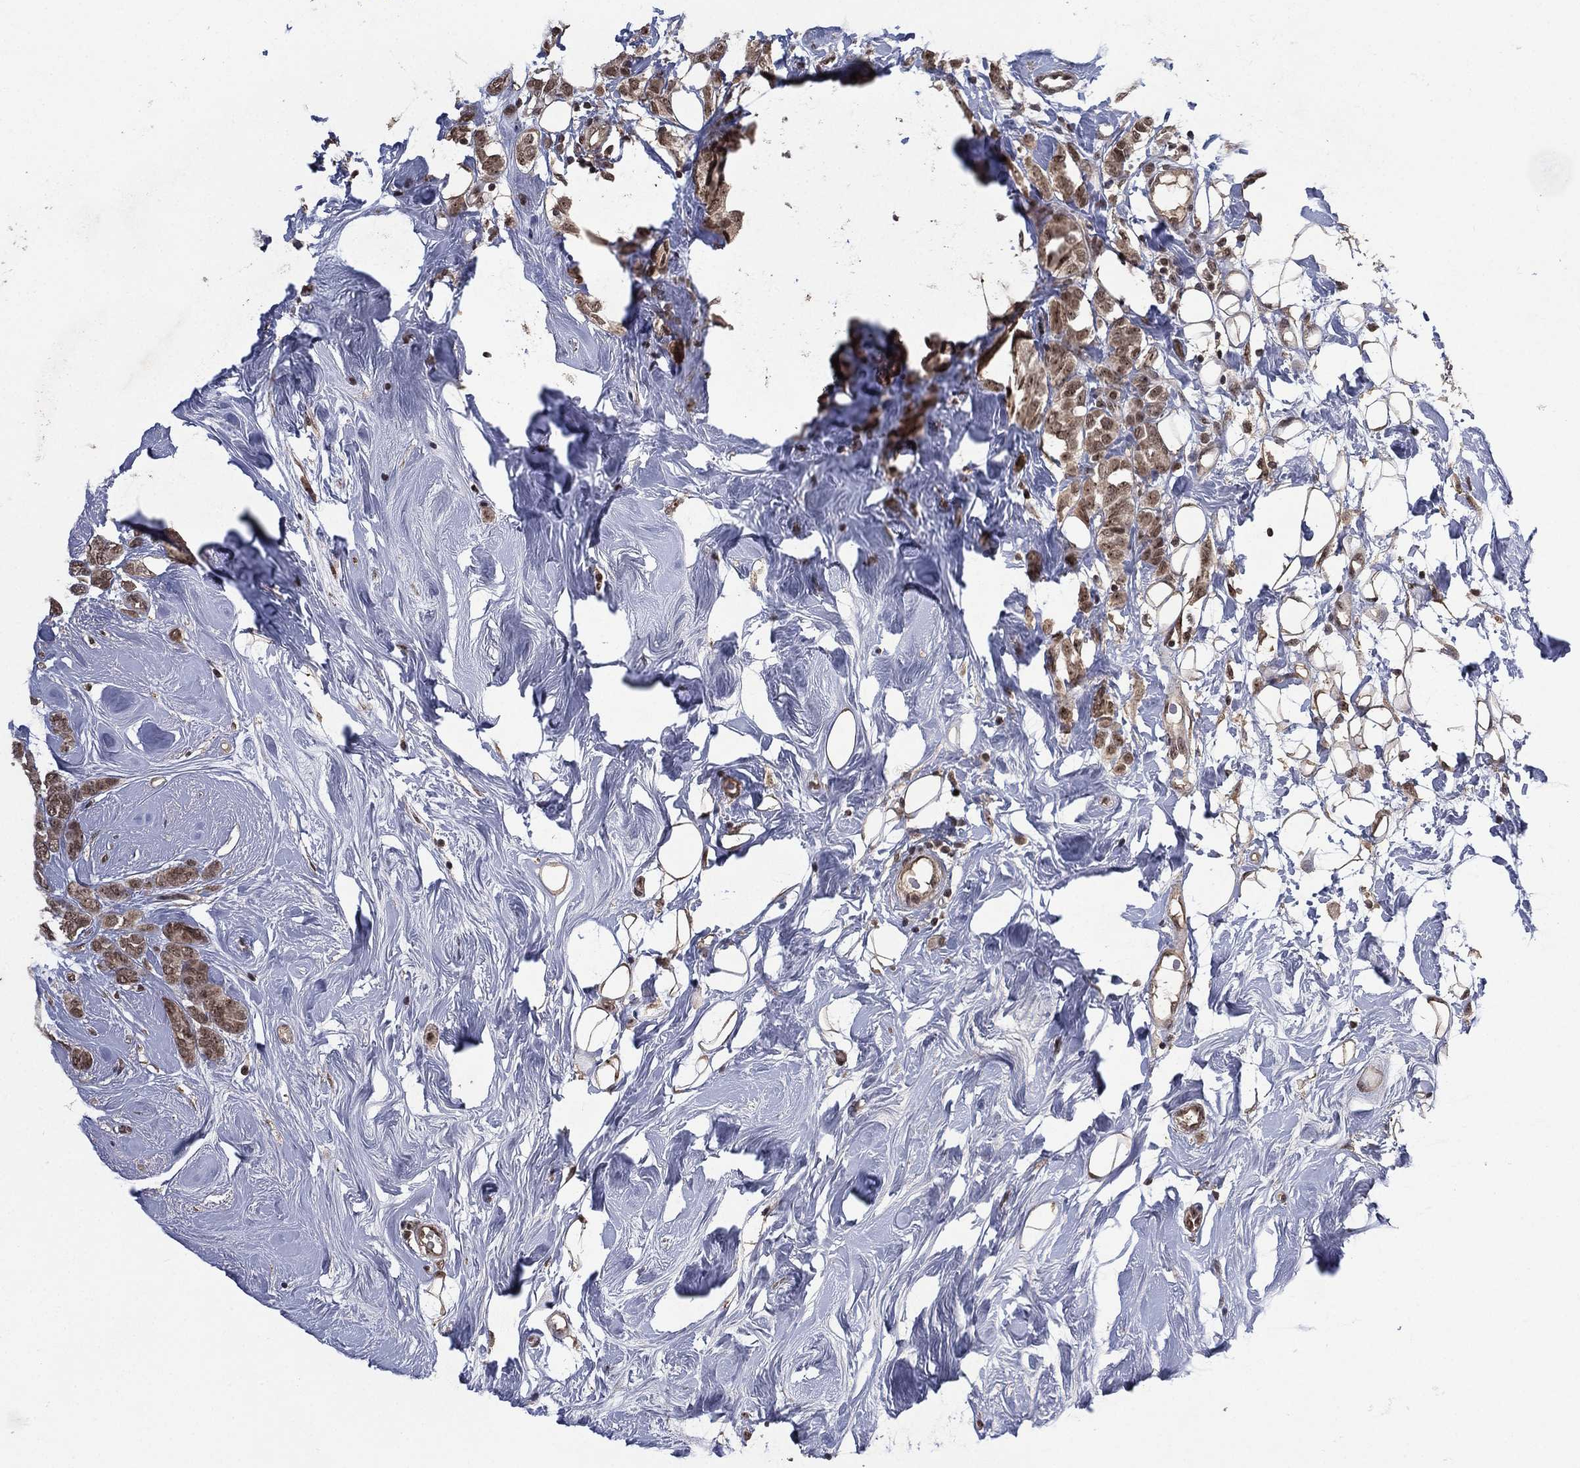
{"staining": {"intensity": "weak", "quantity": "25%-75%", "location": "cytoplasmic/membranous,nuclear"}, "tissue": "breast cancer", "cell_type": "Tumor cells", "image_type": "cancer", "snomed": [{"axis": "morphology", "description": "Lobular carcinoma"}, {"axis": "topography", "description": "Breast"}], "caption": "Protein expression analysis of human breast lobular carcinoma reveals weak cytoplasmic/membranous and nuclear staining in approximately 25%-75% of tumor cells.", "gene": "NELFCD", "patient": {"sex": "female", "age": 49}}